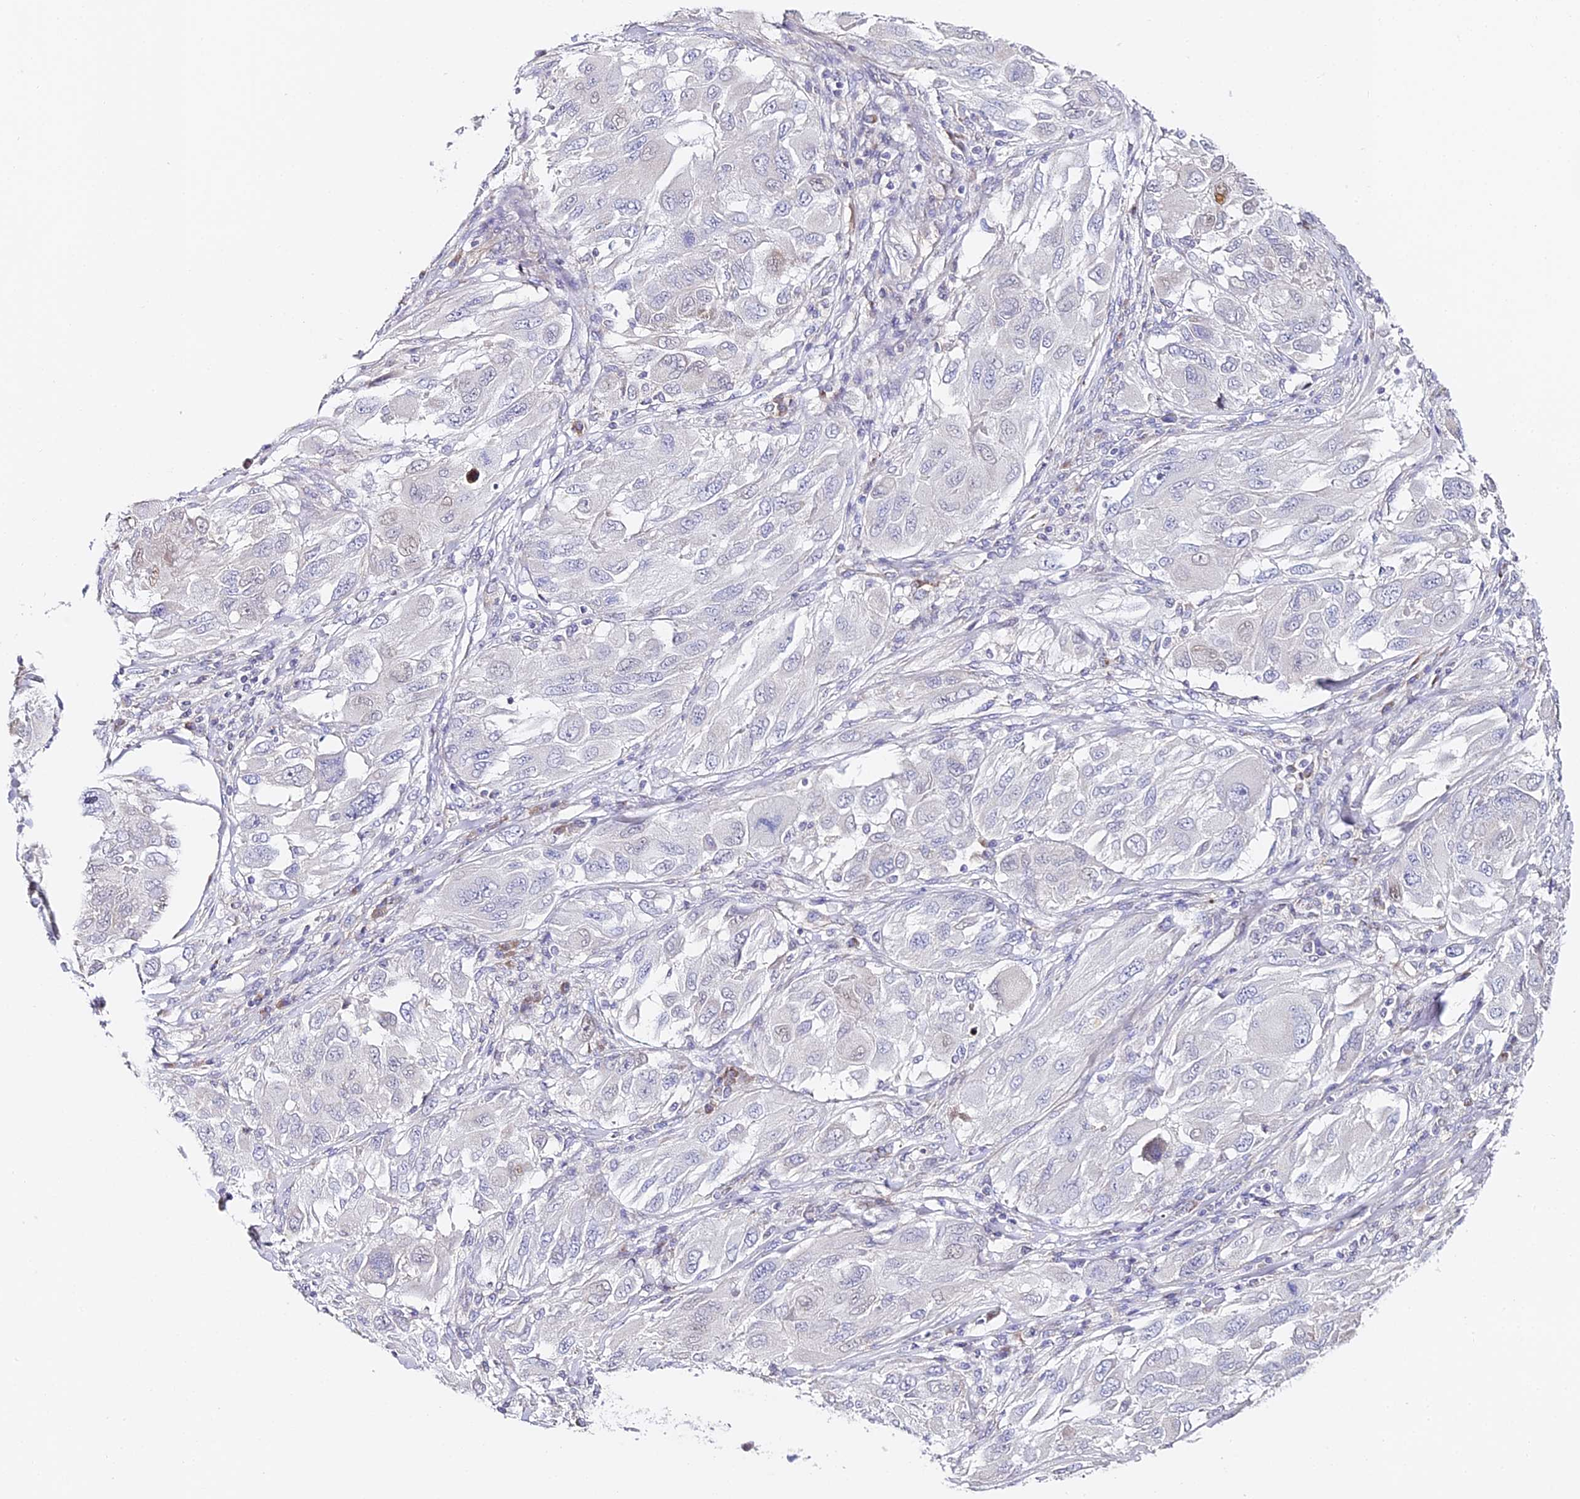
{"staining": {"intensity": "negative", "quantity": "none", "location": "none"}, "tissue": "melanoma", "cell_type": "Tumor cells", "image_type": "cancer", "snomed": [{"axis": "morphology", "description": "Malignant melanoma, NOS"}, {"axis": "topography", "description": "Skin"}], "caption": "Melanoma stained for a protein using immunohistochemistry shows no staining tumor cells.", "gene": "SERP1", "patient": {"sex": "female", "age": 91}}